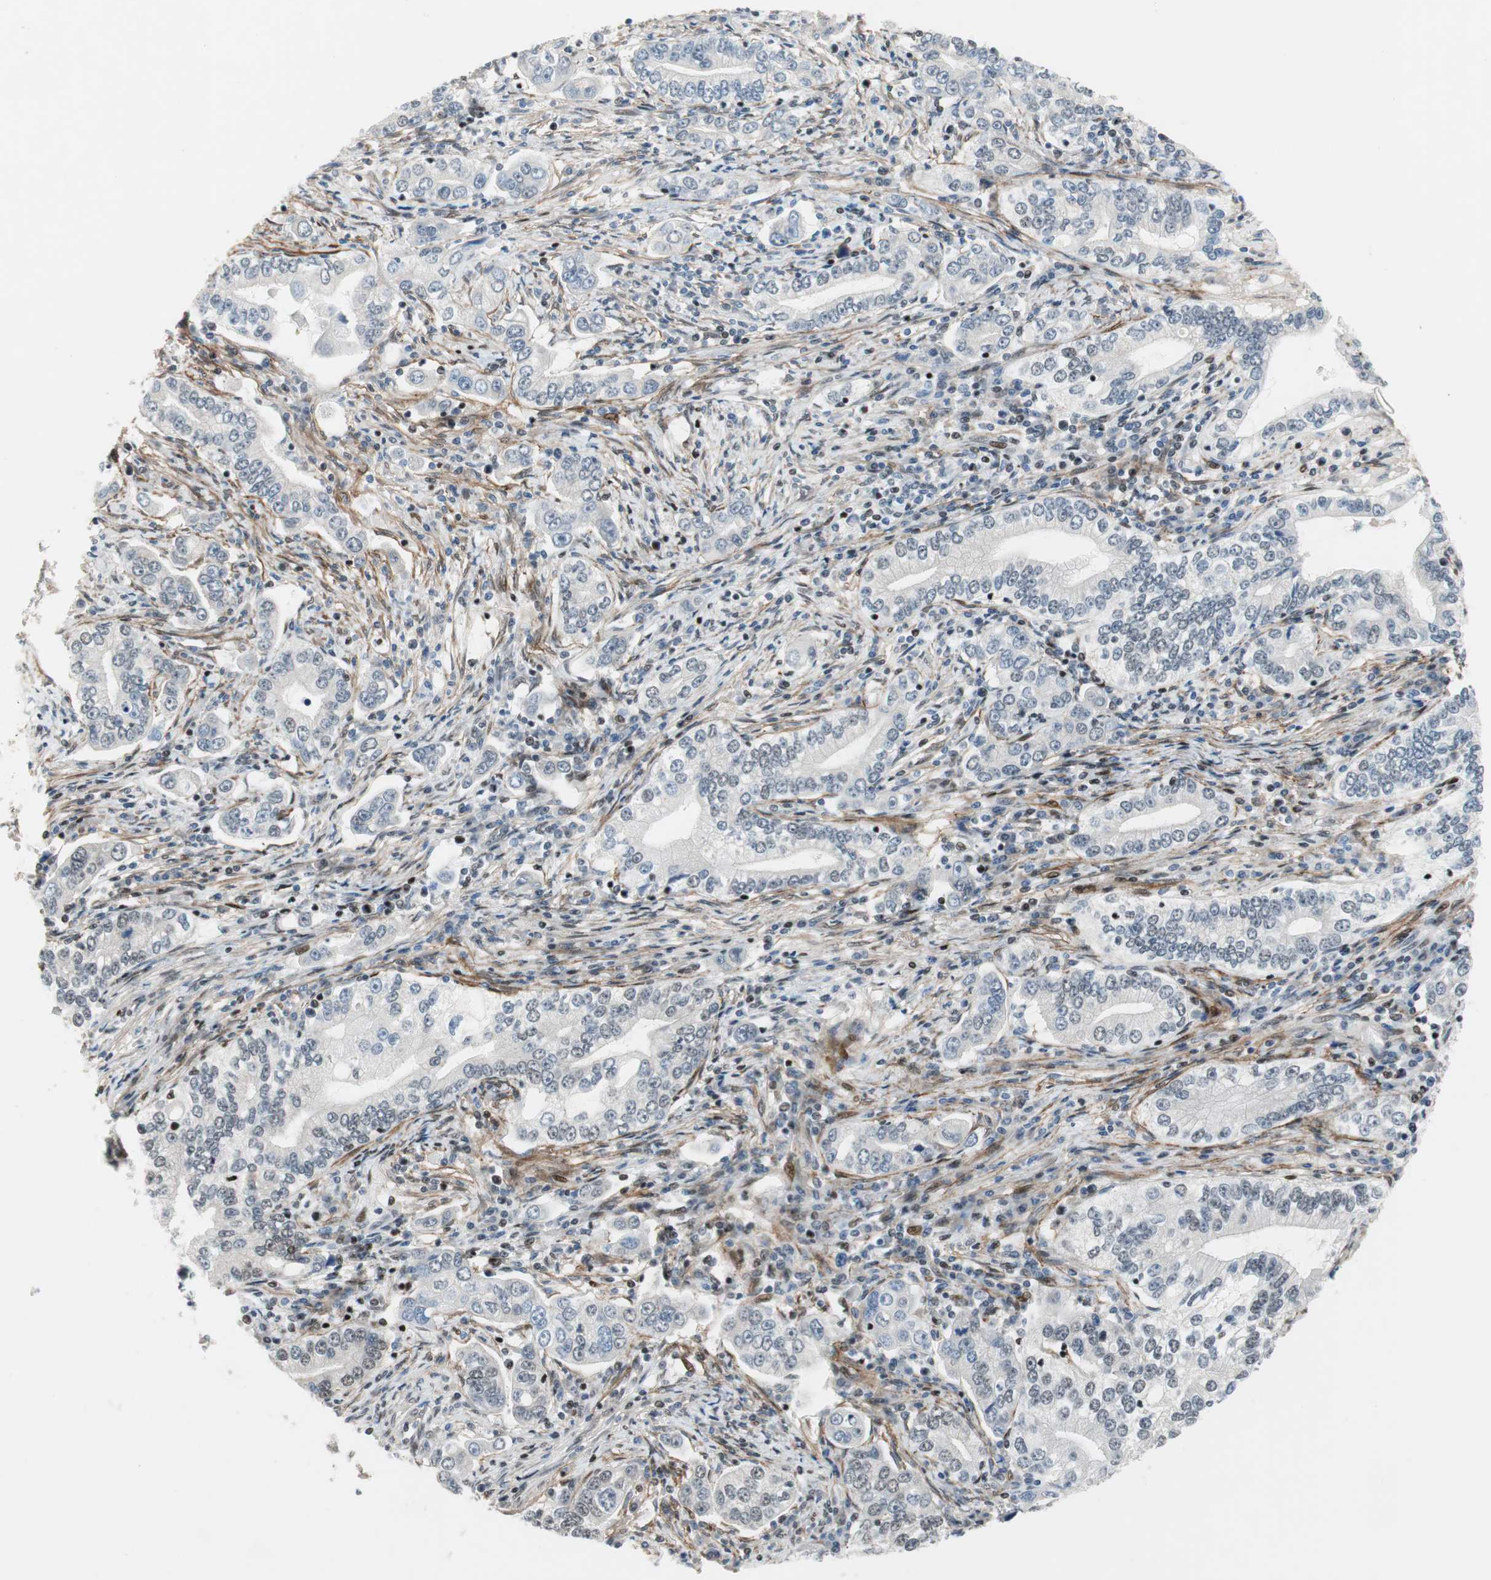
{"staining": {"intensity": "weak", "quantity": "<25%", "location": "nuclear"}, "tissue": "stomach cancer", "cell_type": "Tumor cells", "image_type": "cancer", "snomed": [{"axis": "morphology", "description": "Adenocarcinoma, NOS"}, {"axis": "topography", "description": "Stomach, lower"}], "caption": "The immunohistochemistry (IHC) micrograph has no significant positivity in tumor cells of stomach cancer (adenocarcinoma) tissue. (Brightfield microscopy of DAB (3,3'-diaminobenzidine) IHC at high magnification).", "gene": "FBXO44", "patient": {"sex": "female", "age": 72}}